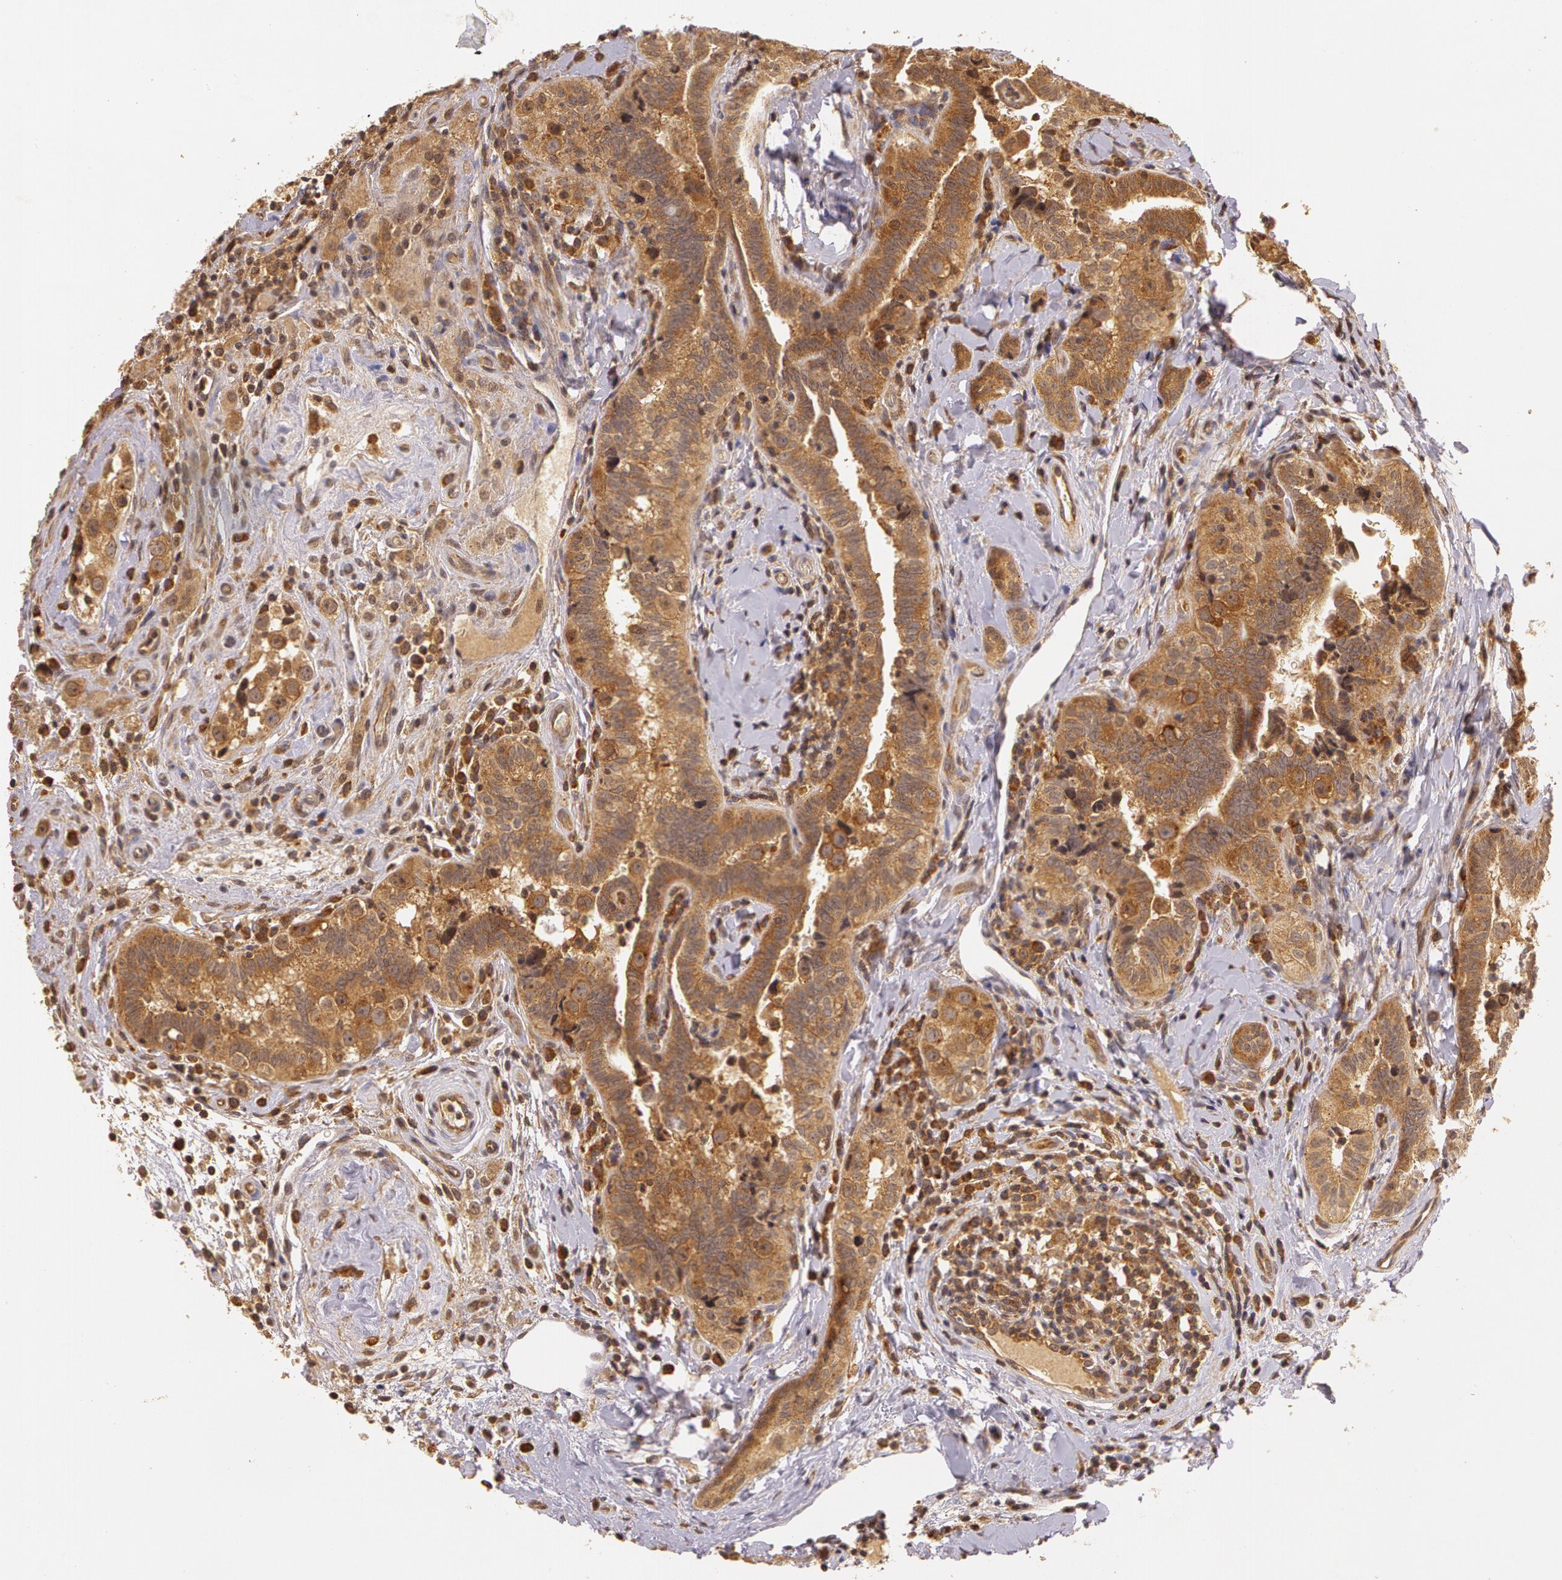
{"staining": {"intensity": "moderate", "quantity": ">75%", "location": "cytoplasmic/membranous"}, "tissue": "testis cancer", "cell_type": "Tumor cells", "image_type": "cancer", "snomed": [{"axis": "morphology", "description": "Seminoma, NOS"}, {"axis": "topography", "description": "Testis"}], "caption": "IHC (DAB (3,3'-diaminobenzidine)) staining of testis cancer reveals moderate cytoplasmic/membranous protein staining in approximately >75% of tumor cells.", "gene": "ASCC2", "patient": {"sex": "male", "age": 32}}